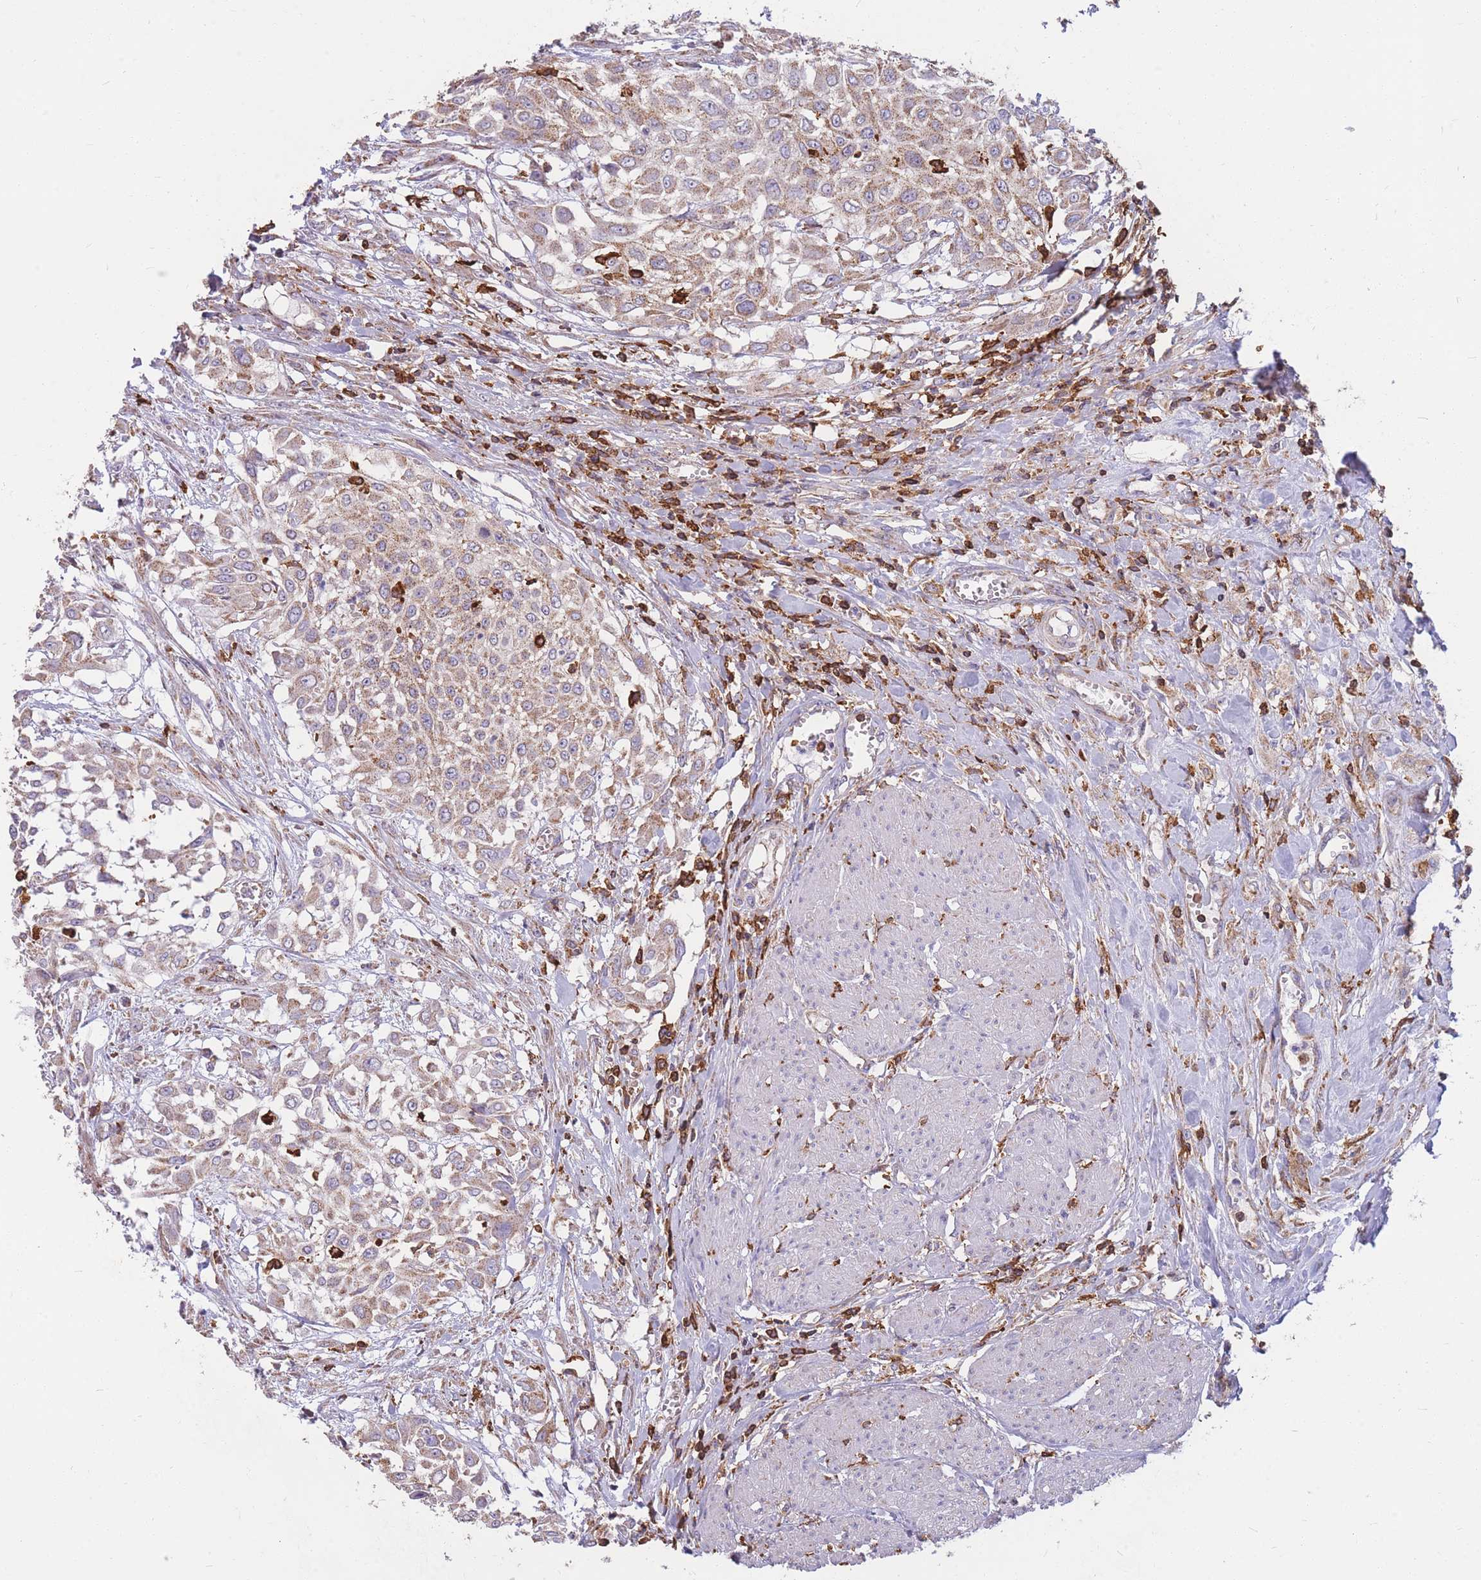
{"staining": {"intensity": "weak", "quantity": ">75%", "location": "cytoplasmic/membranous"}, "tissue": "urothelial cancer", "cell_type": "Tumor cells", "image_type": "cancer", "snomed": [{"axis": "morphology", "description": "Urothelial carcinoma, High grade"}, {"axis": "topography", "description": "Urinary bladder"}], "caption": "Approximately >75% of tumor cells in urothelial cancer demonstrate weak cytoplasmic/membranous protein staining as visualized by brown immunohistochemical staining.", "gene": "MRPL54", "patient": {"sex": "male", "age": 57}}